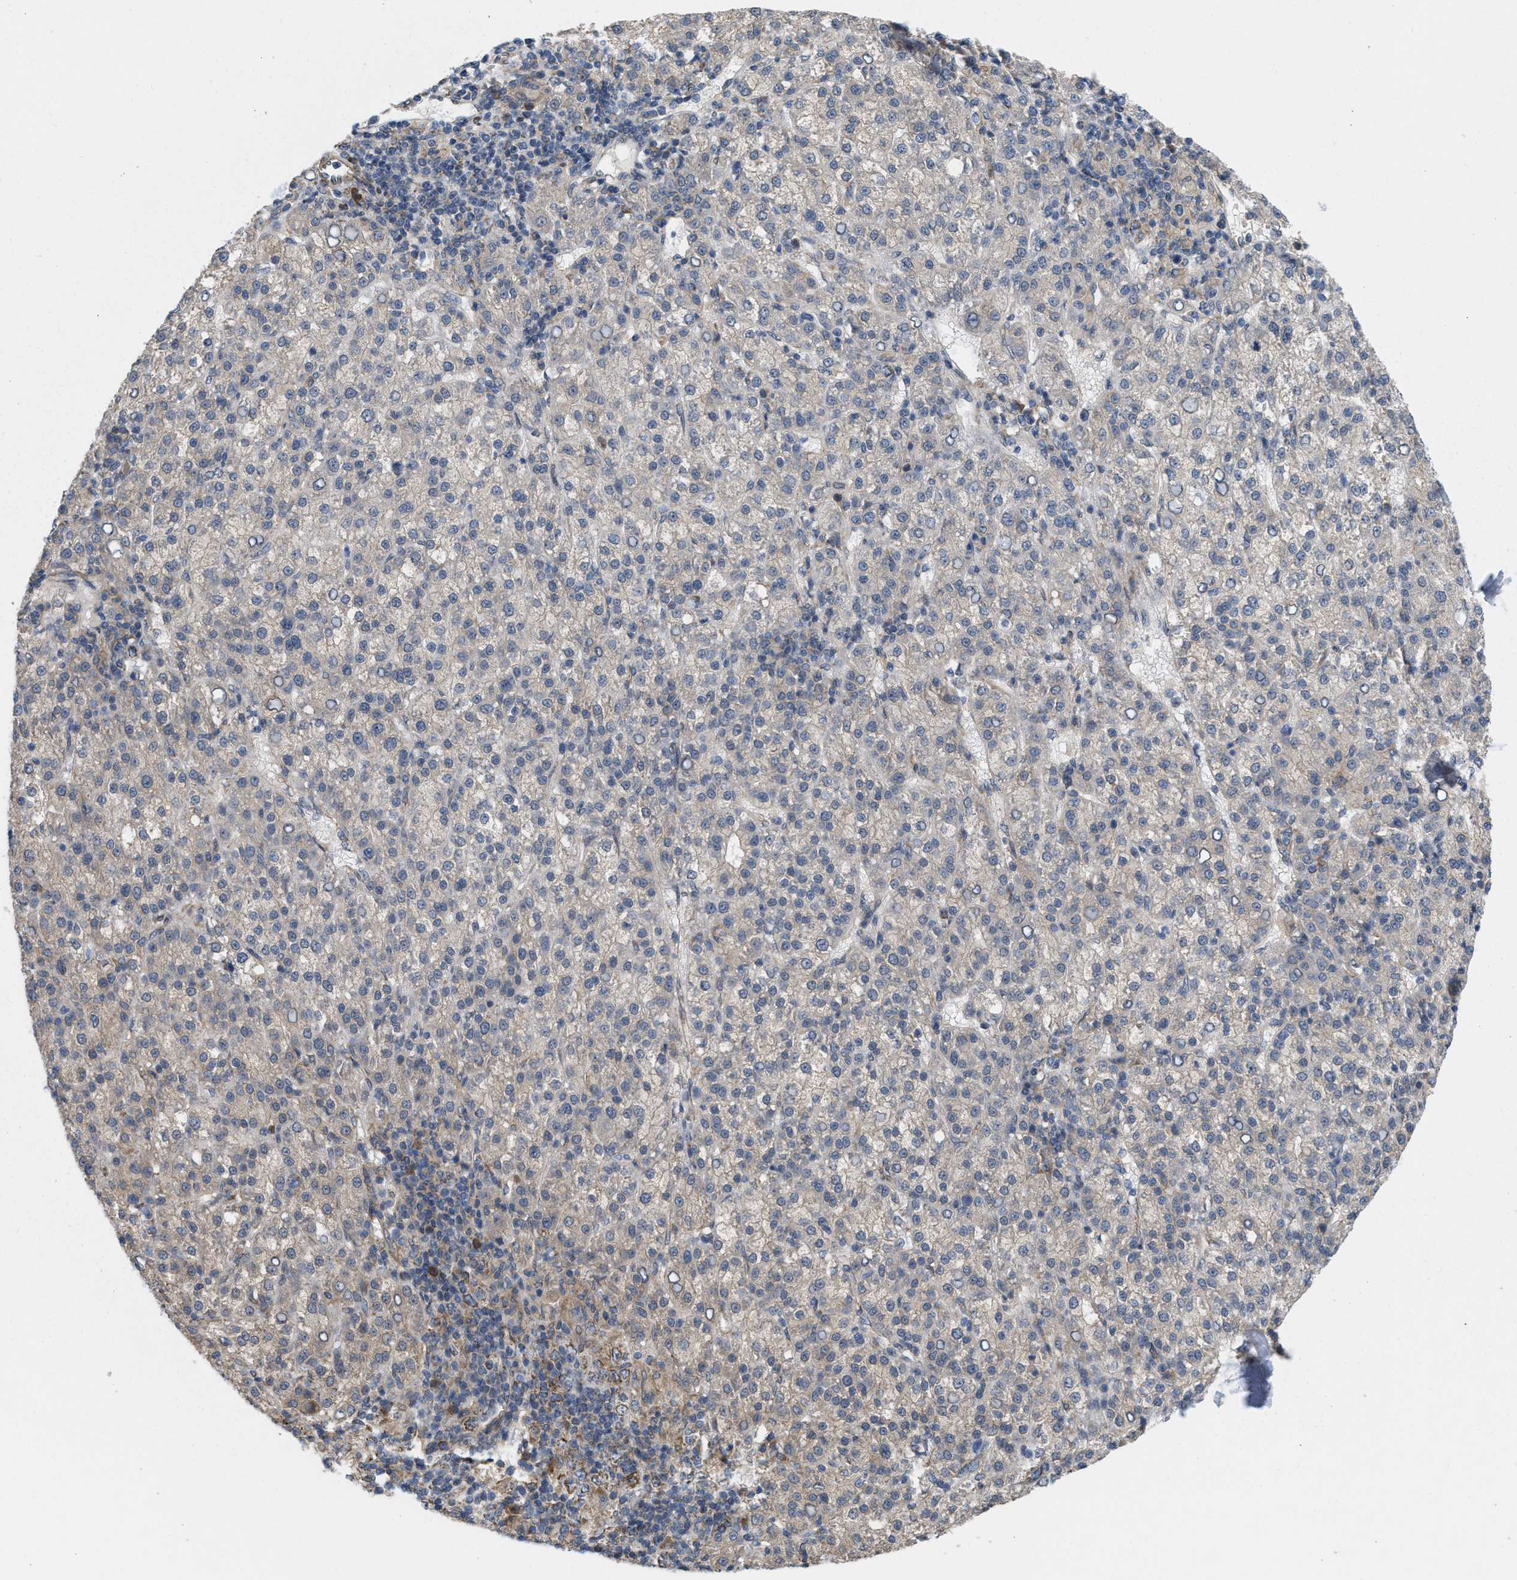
{"staining": {"intensity": "negative", "quantity": "none", "location": "none"}, "tissue": "liver cancer", "cell_type": "Tumor cells", "image_type": "cancer", "snomed": [{"axis": "morphology", "description": "Carcinoma, Hepatocellular, NOS"}, {"axis": "topography", "description": "Liver"}], "caption": "This is an IHC micrograph of human hepatocellular carcinoma (liver). There is no positivity in tumor cells.", "gene": "EOGT", "patient": {"sex": "female", "age": 58}}